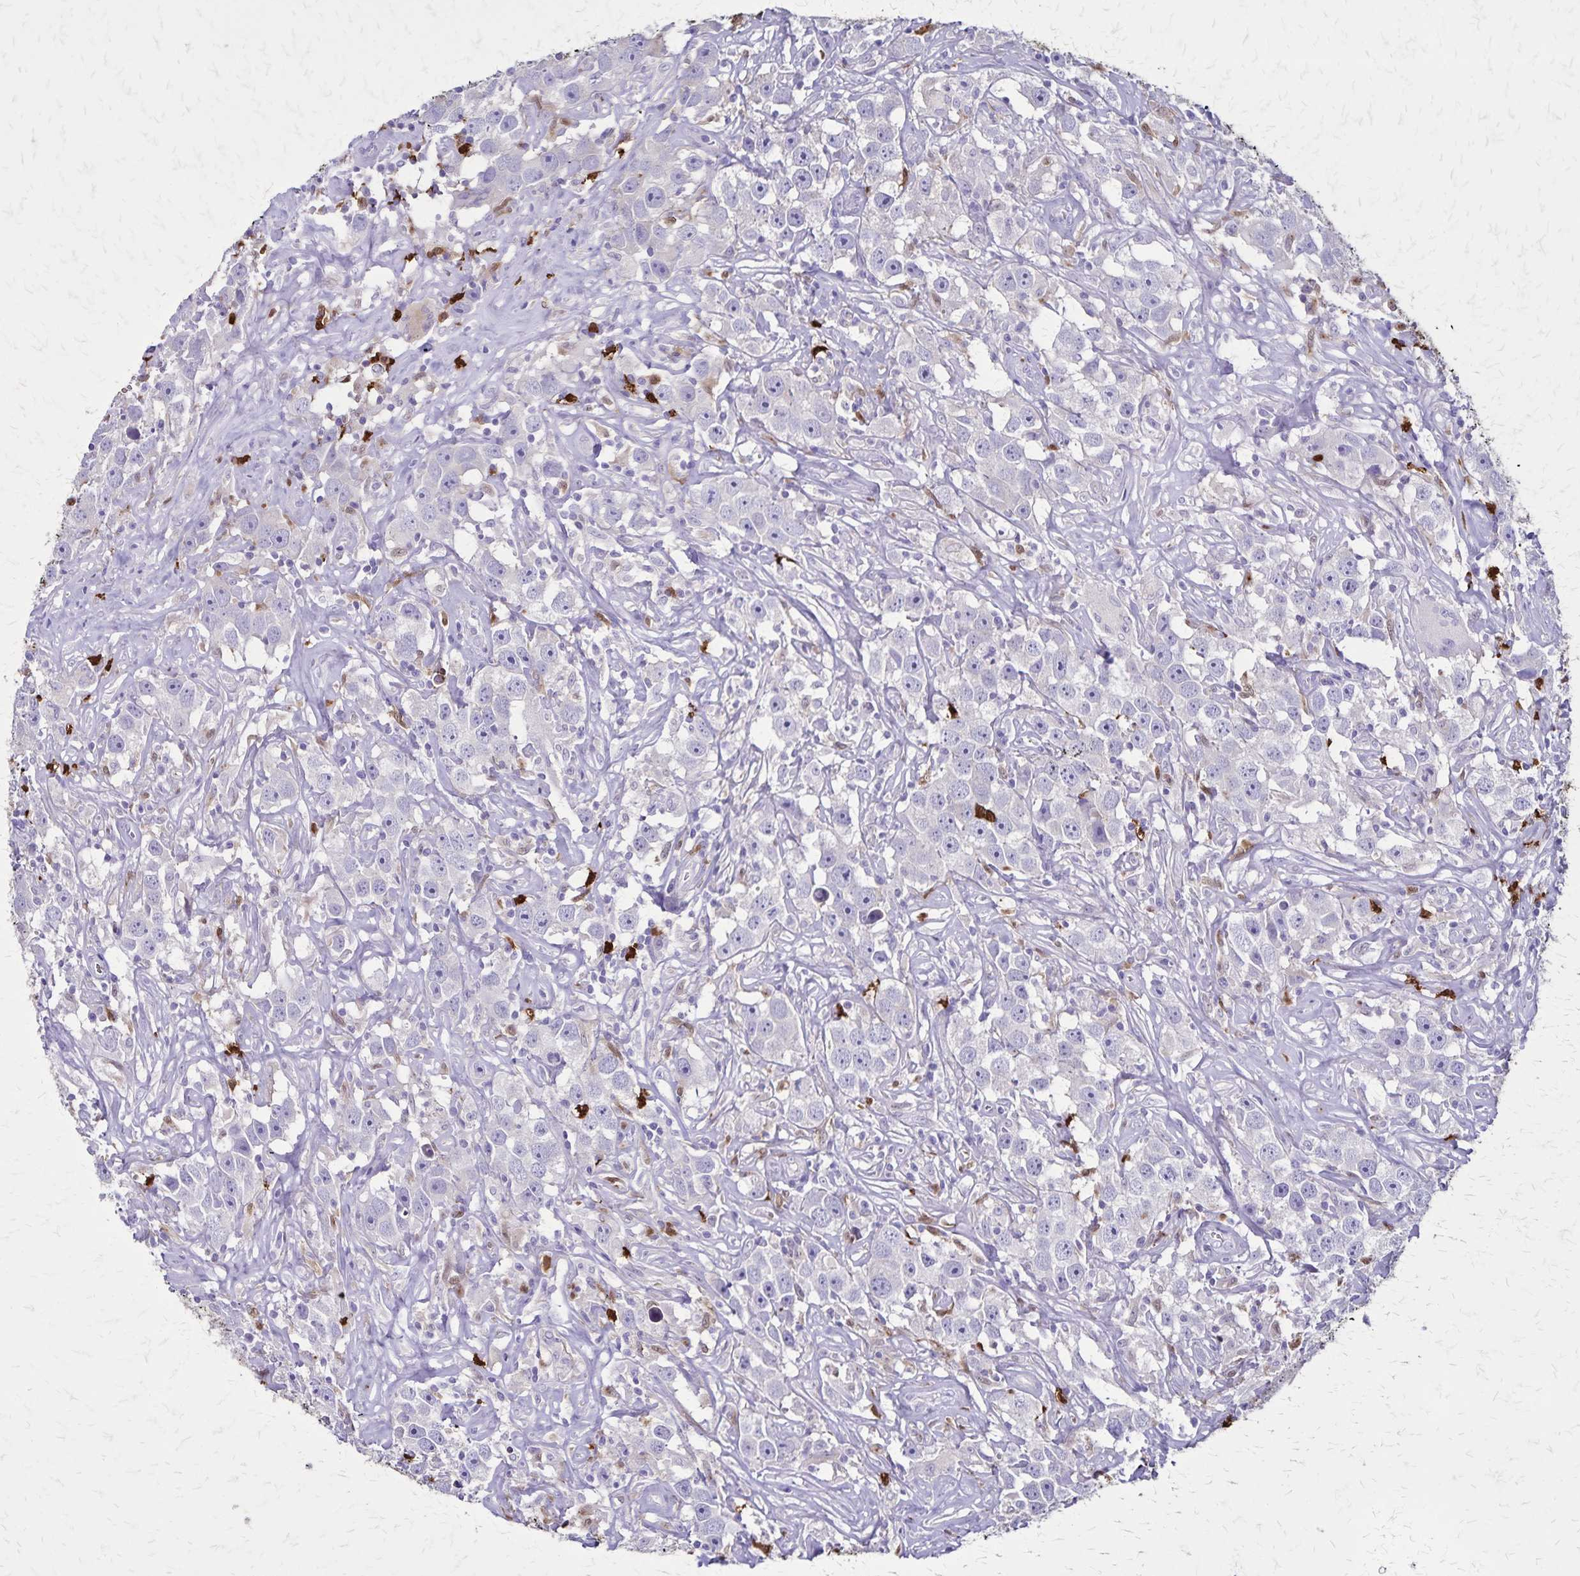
{"staining": {"intensity": "negative", "quantity": "none", "location": "none"}, "tissue": "testis cancer", "cell_type": "Tumor cells", "image_type": "cancer", "snomed": [{"axis": "morphology", "description": "Seminoma, NOS"}, {"axis": "topography", "description": "Testis"}], "caption": "High power microscopy photomicrograph of an IHC image of testis seminoma, revealing no significant positivity in tumor cells.", "gene": "ULBP3", "patient": {"sex": "male", "age": 49}}